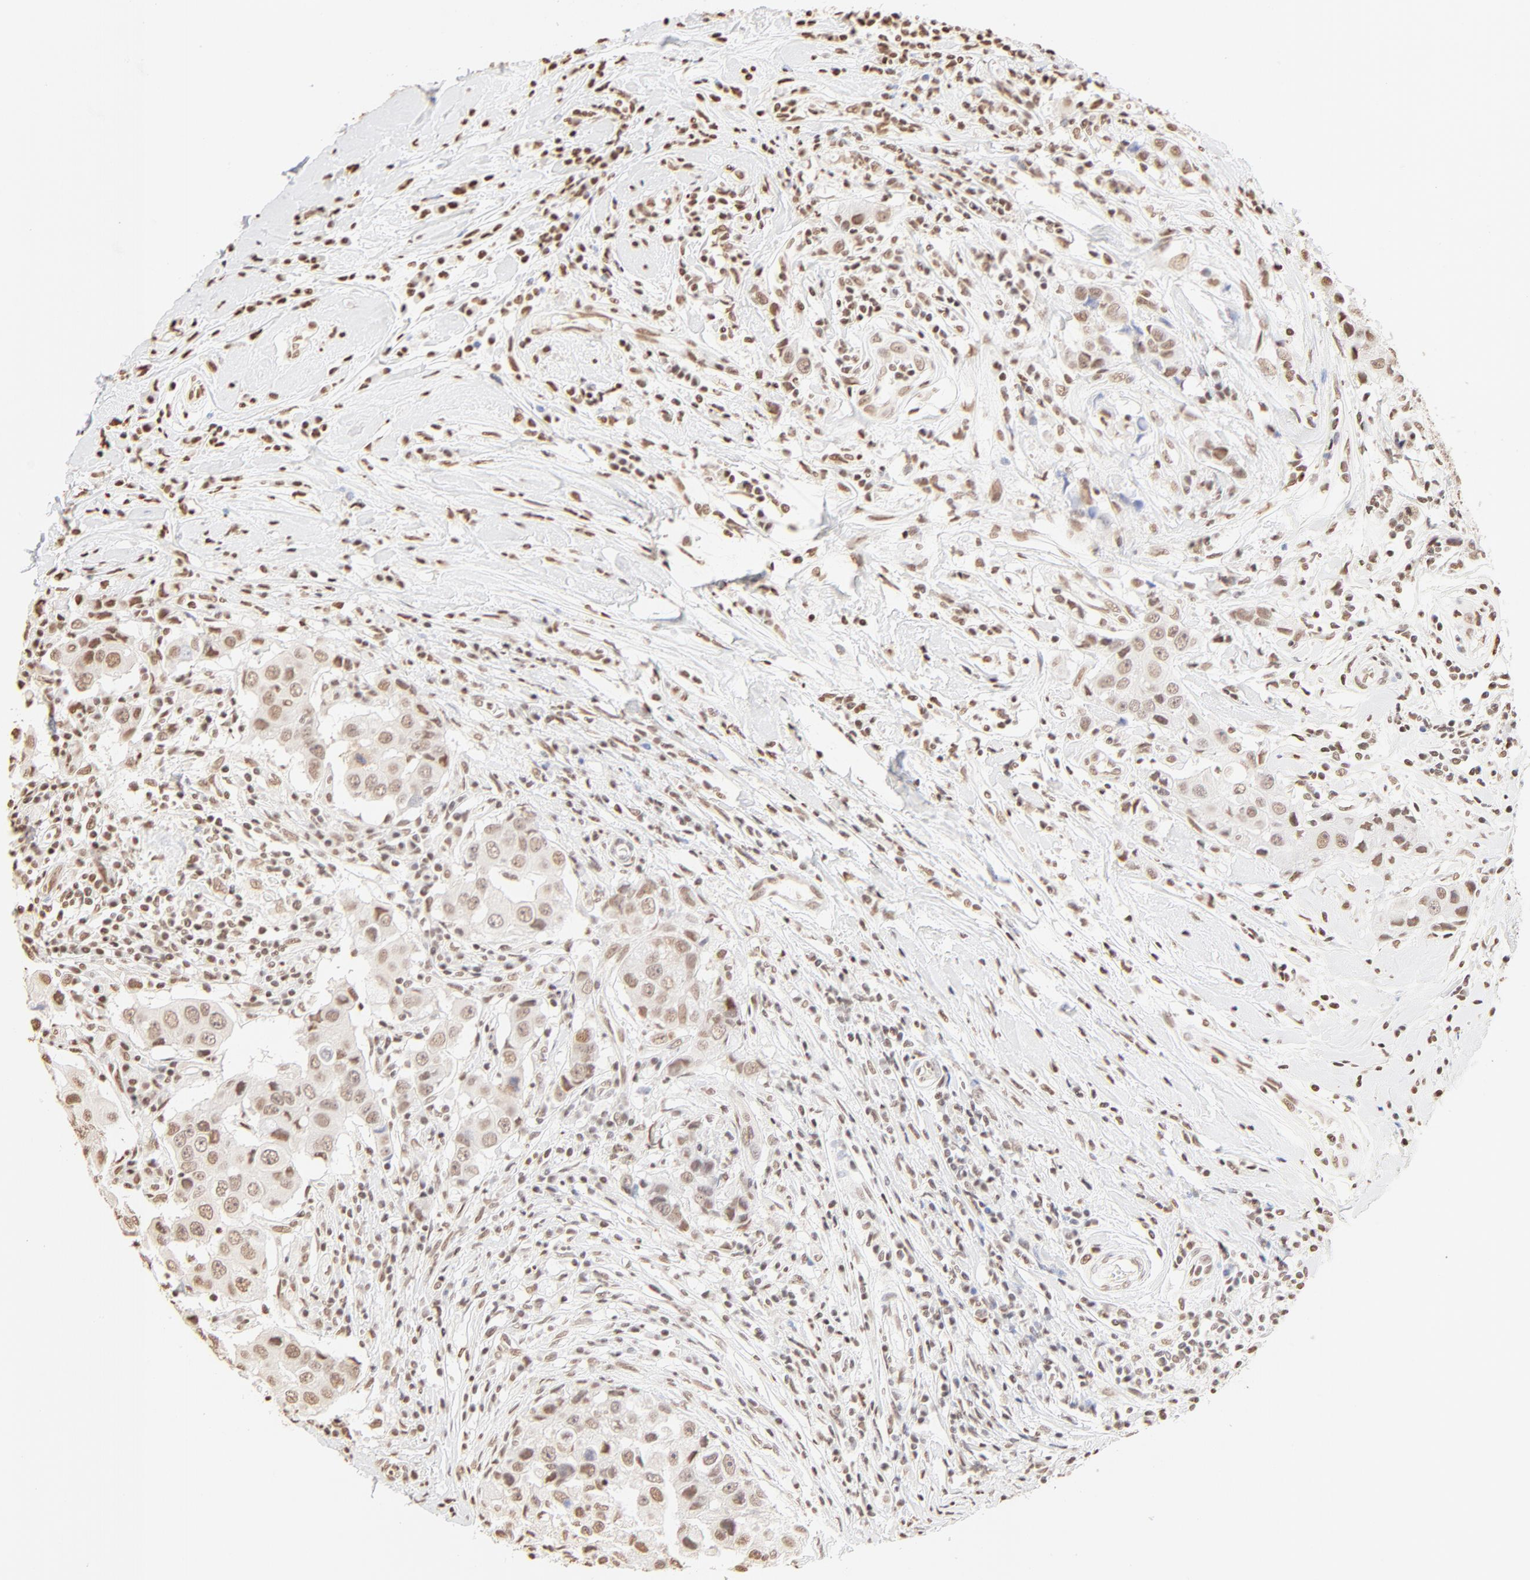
{"staining": {"intensity": "weak", "quantity": ">75%", "location": "nuclear"}, "tissue": "breast cancer", "cell_type": "Tumor cells", "image_type": "cancer", "snomed": [{"axis": "morphology", "description": "Duct carcinoma"}, {"axis": "topography", "description": "Breast"}], "caption": "Breast cancer (infiltrating ductal carcinoma) stained for a protein demonstrates weak nuclear positivity in tumor cells.", "gene": "ZNF540", "patient": {"sex": "female", "age": 27}}